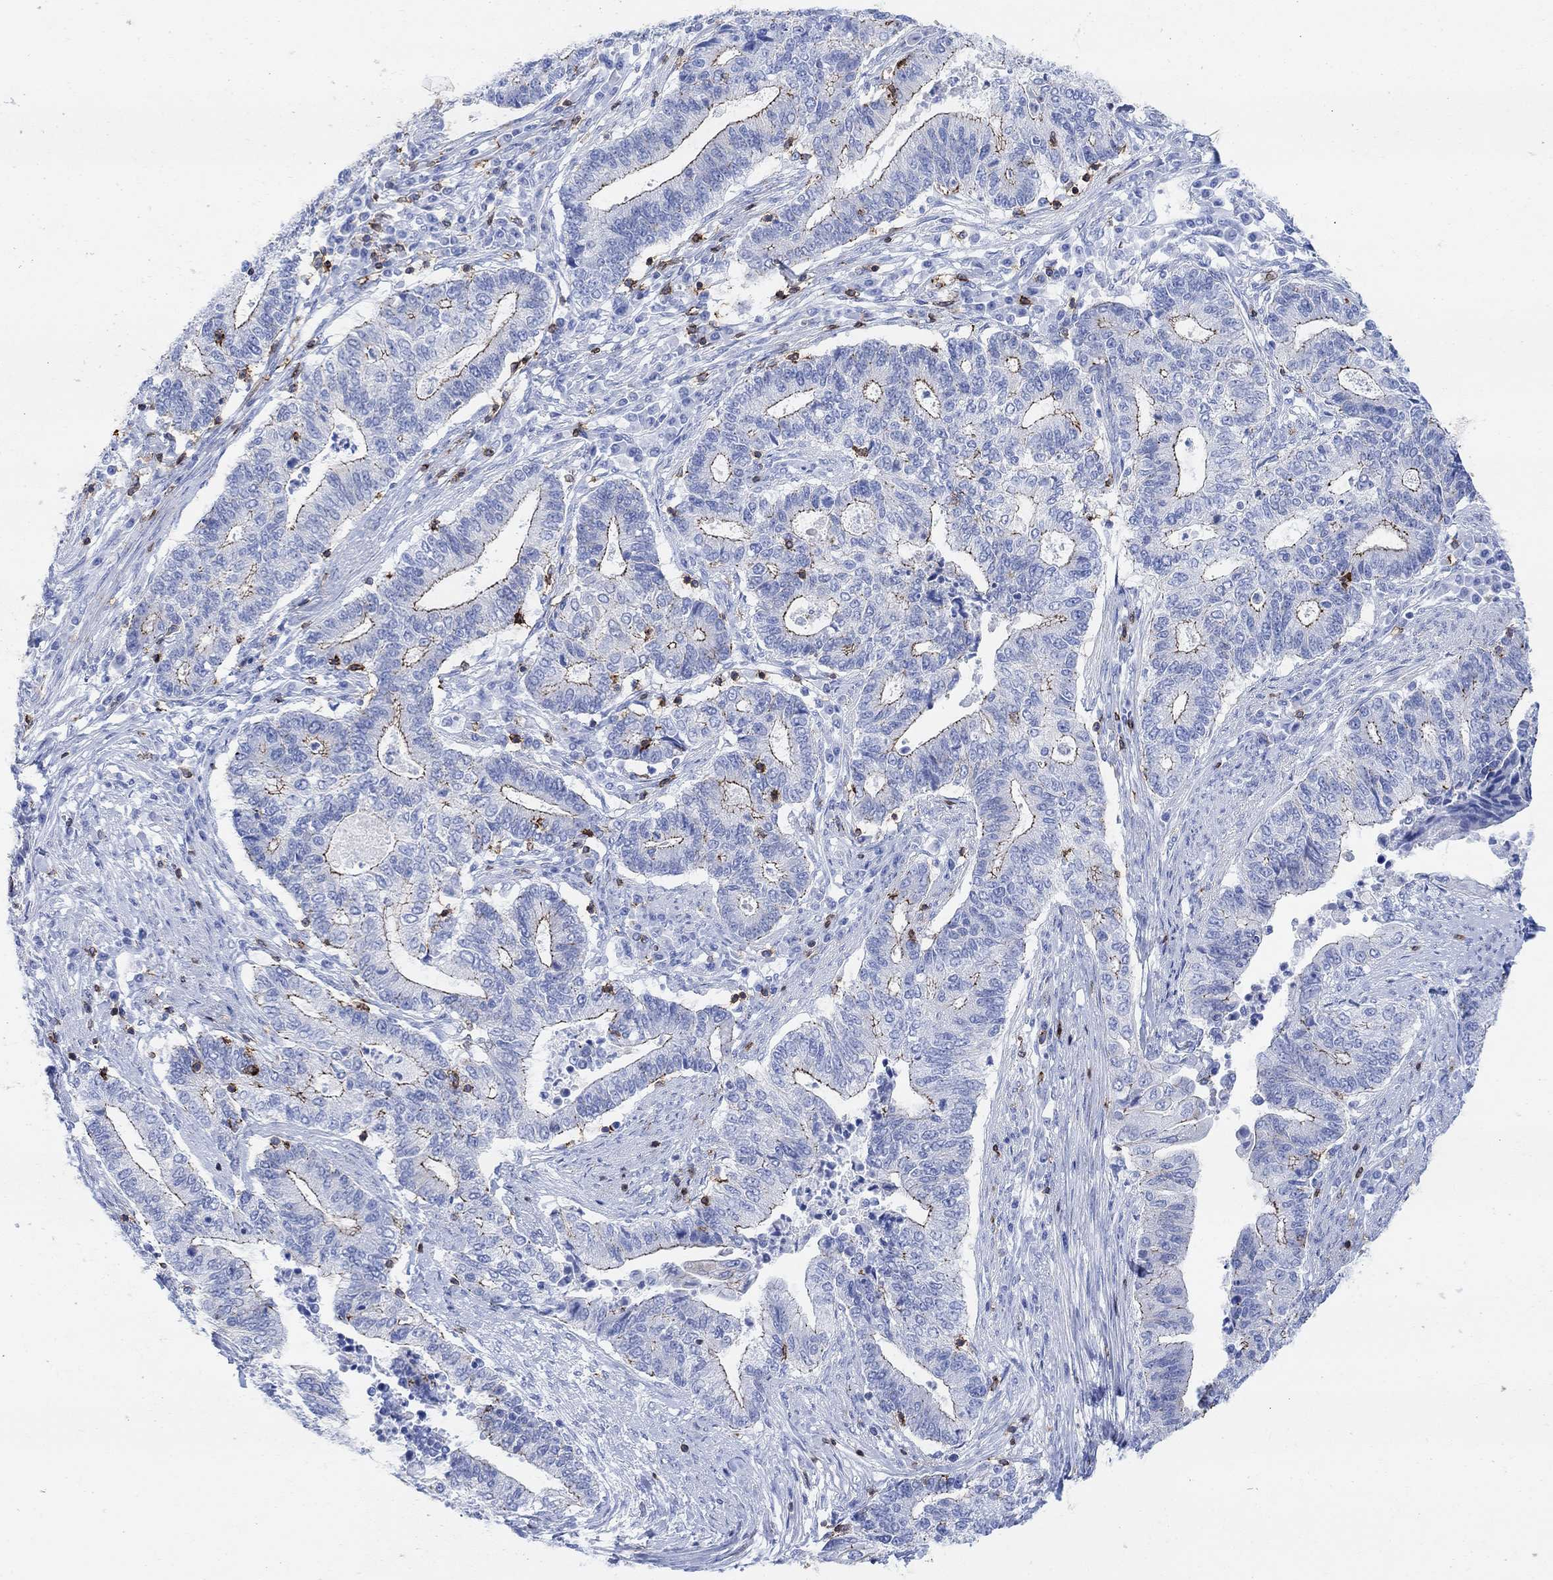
{"staining": {"intensity": "strong", "quantity": "<25%", "location": "cytoplasmic/membranous"}, "tissue": "endometrial cancer", "cell_type": "Tumor cells", "image_type": "cancer", "snomed": [{"axis": "morphology", "description": "Adenocarcinoma, NOS"}, {"axis": "topography", "description": "Uterus"}, {"axis": "topography", "description": "Endometrium"}], "caption": "There is medium levels of strong cytoplasmic/membranous staining in tumor cells of endometrial cancer (adenocarcinoma), as demonstrated by immunohistochemical staining (brown color).", "gene": "GPR65", "patient": {"sex": "female", "age": 54}}